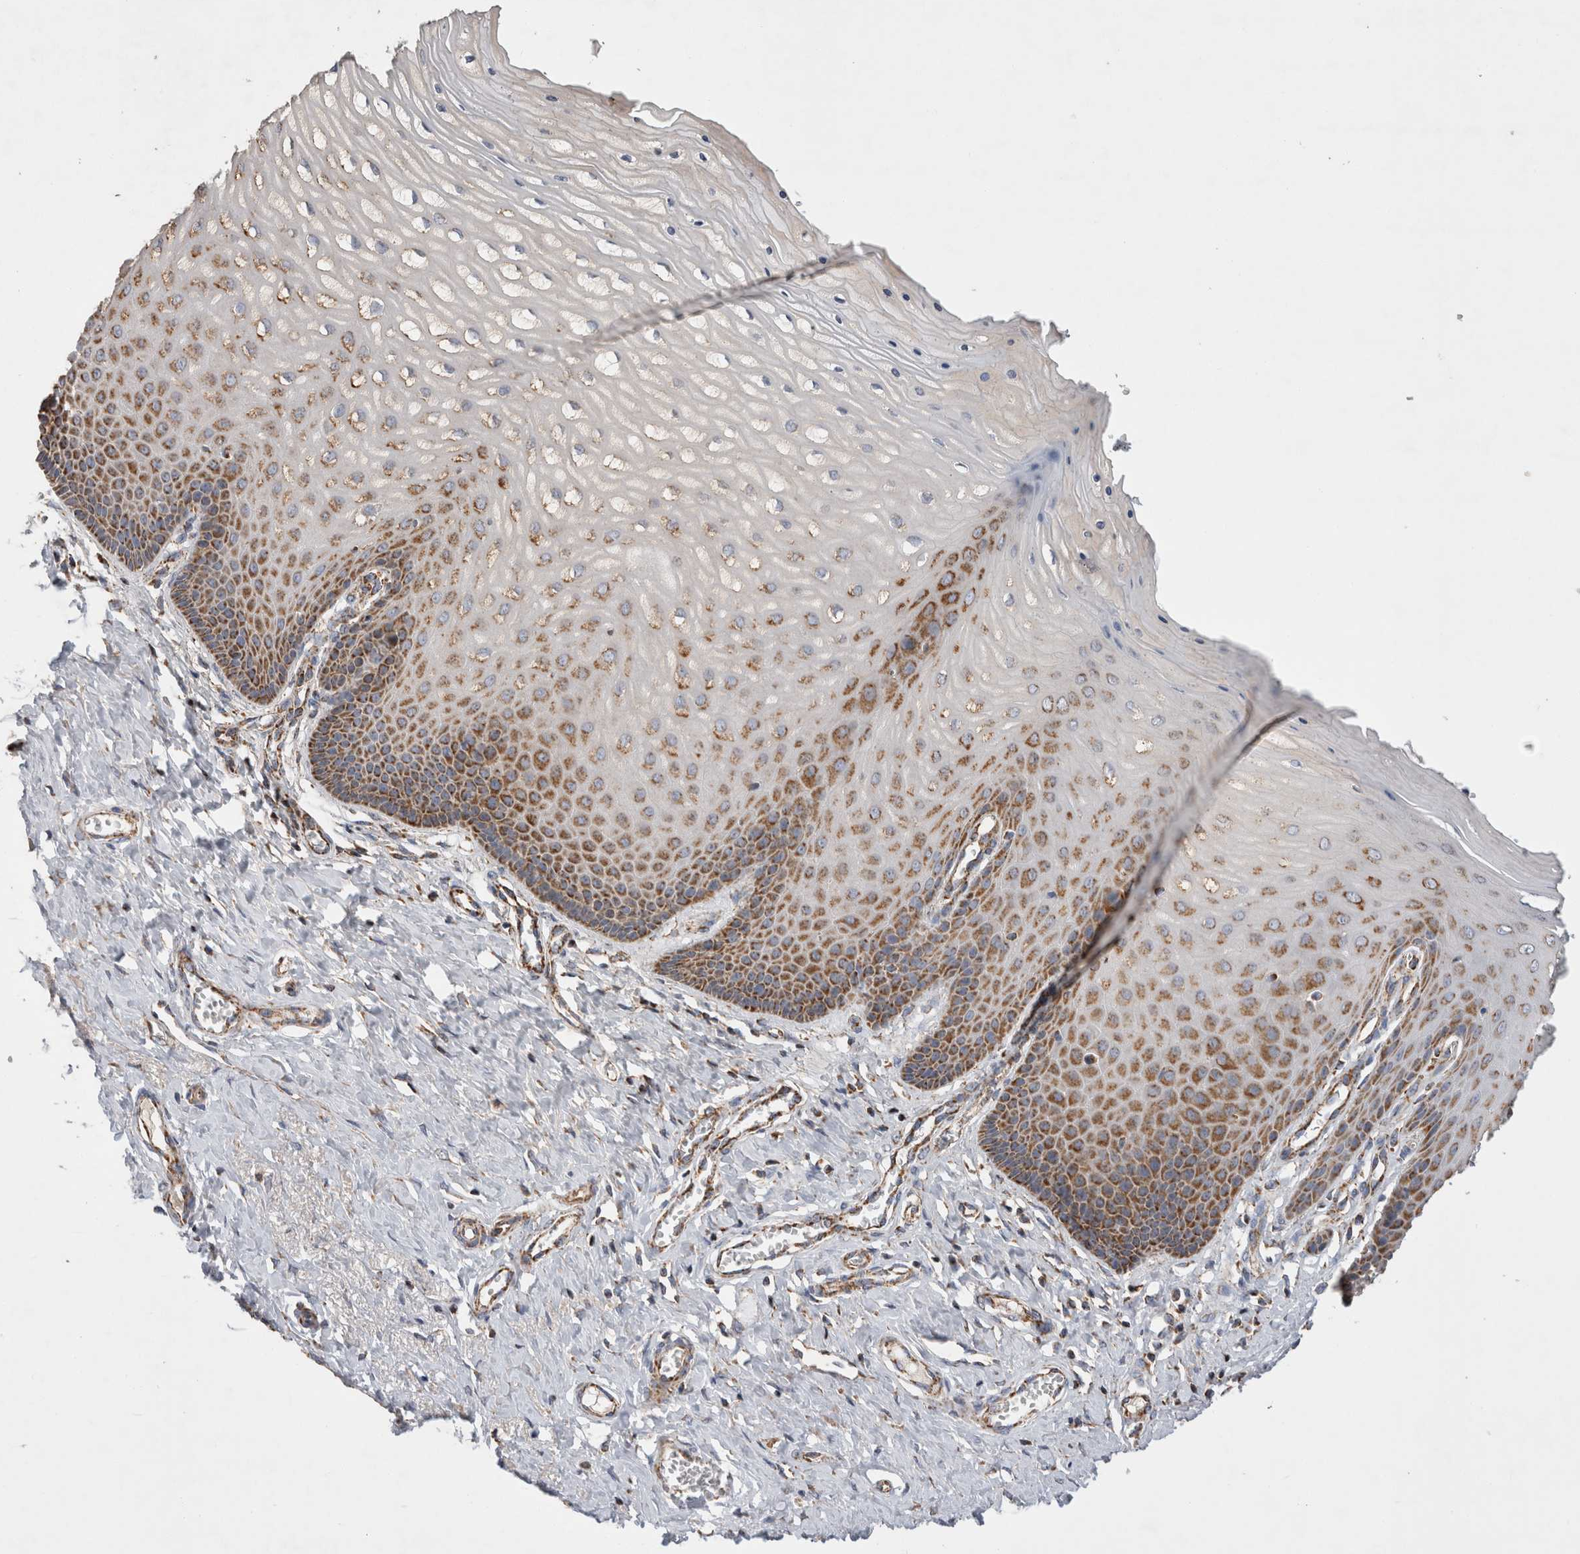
{"staining": {"intensity": "strong", "quantity": ">75%", "location": "cytoplasmic/membranous"}, "tissue": "cervix", "cell_type": "Squamous epithelial cells", "image_type": "normal", "snomed": [{"axis": "morphology", "description": "Normal tissue, NOS"}, {"axis": "topography", "description": "Cervix"}], "caption": "The histopathology image displays staining of unremarkable cervix, revealing strong cytoplasmic/membranous protein positivity (brown color) within squamous epithelial cells. (IHC, brightfield microscopy, high magnification).", "gene": "IARS2", "patient": {"sex": "female", "age": 55}}